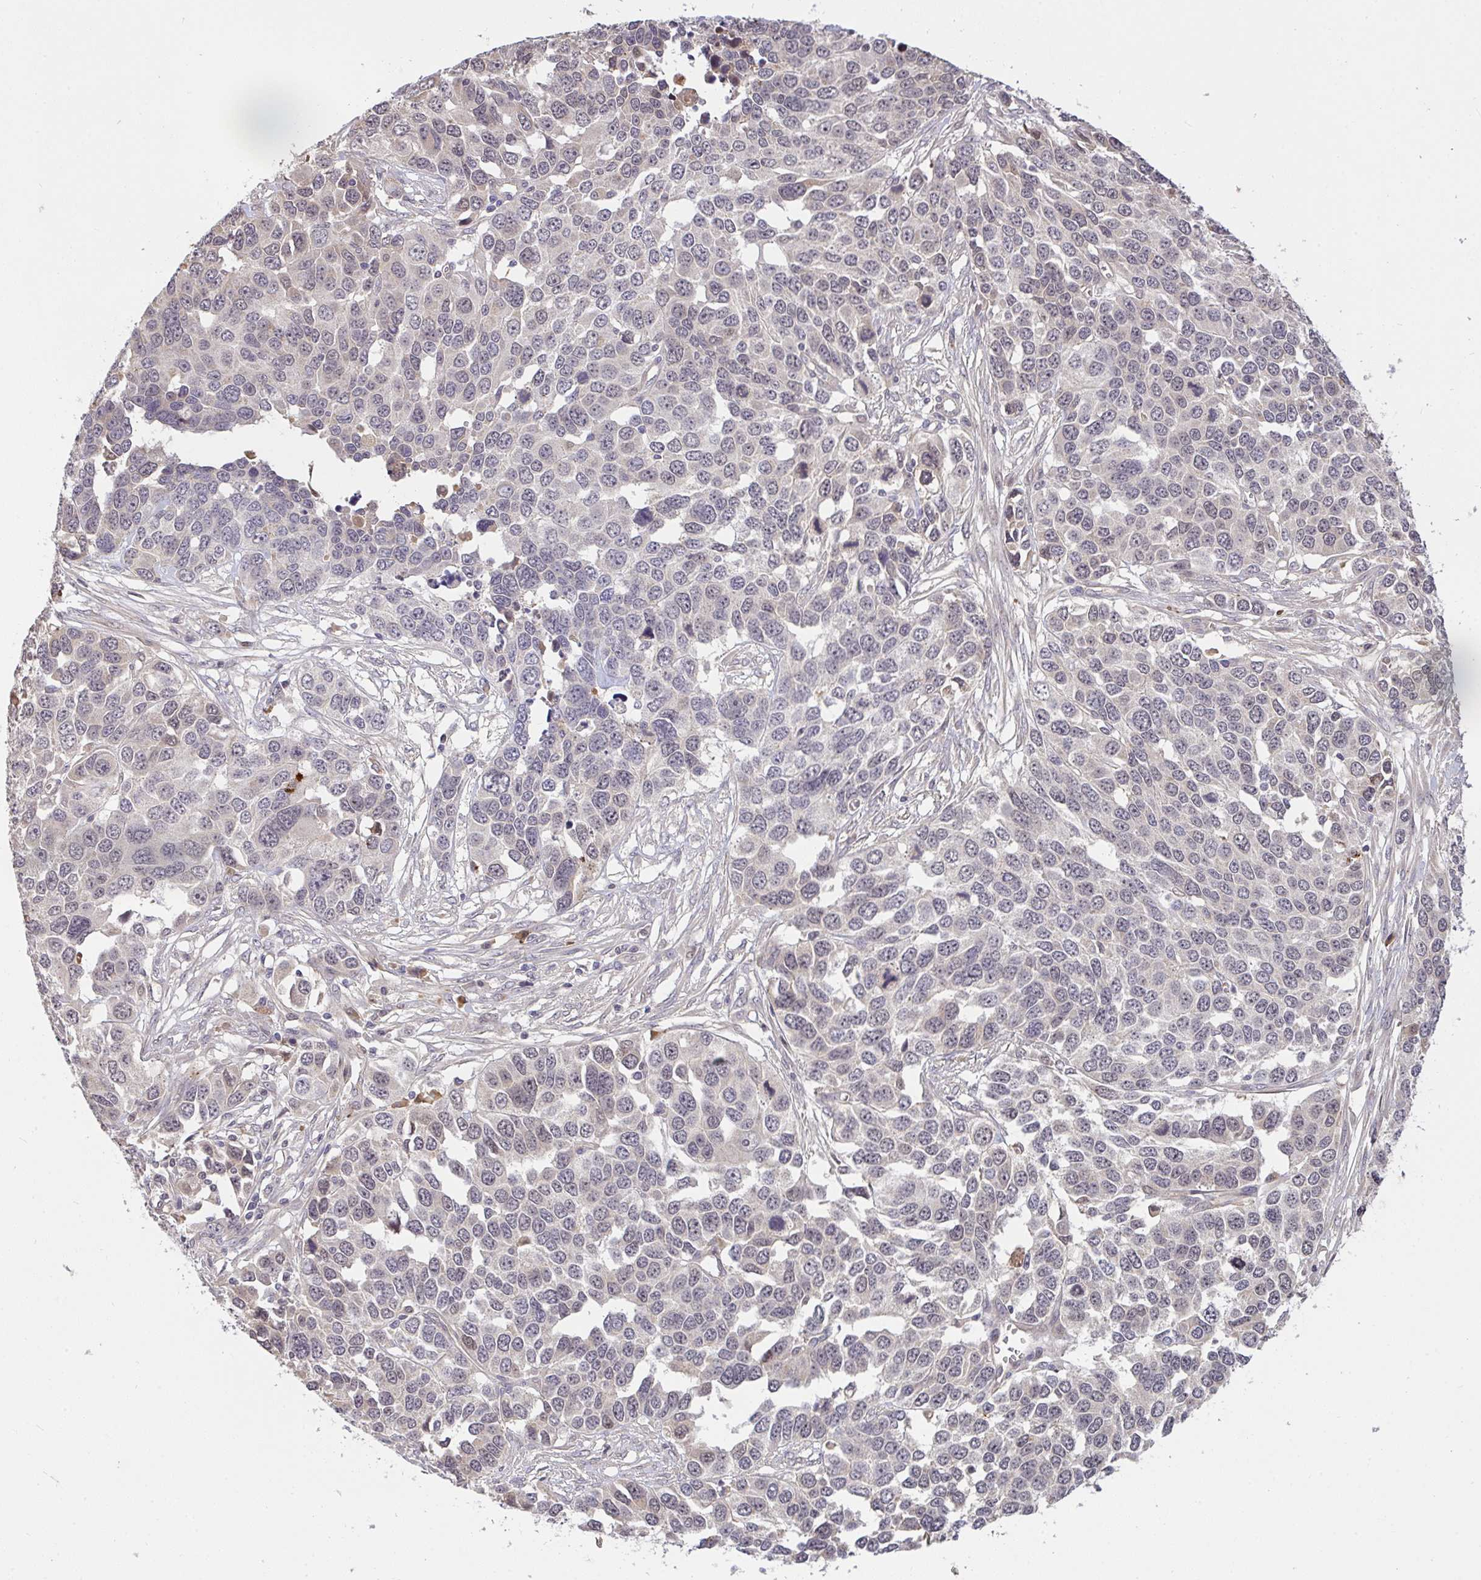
{"staining": {"intensity": "negative", "quantity": "none", "location": "none"}, "tissue": "ovarian cancer", "cell_type": "Tumor cells", "image_type": "cancer", "snomed": [{"axis": "morphology", "description": "Cystadenocarcinoma, serous, NOS"}, {"axis": "topography", "description": "Ovary"}], "caption": "This is an immunohistochemistry (IHC) photomicrograph of ovarian serous cystadenocarcinoma. There is no staining in tumor cells.", "gene": "FCER1A", "patient": {"sex": "female", "age": 76}}